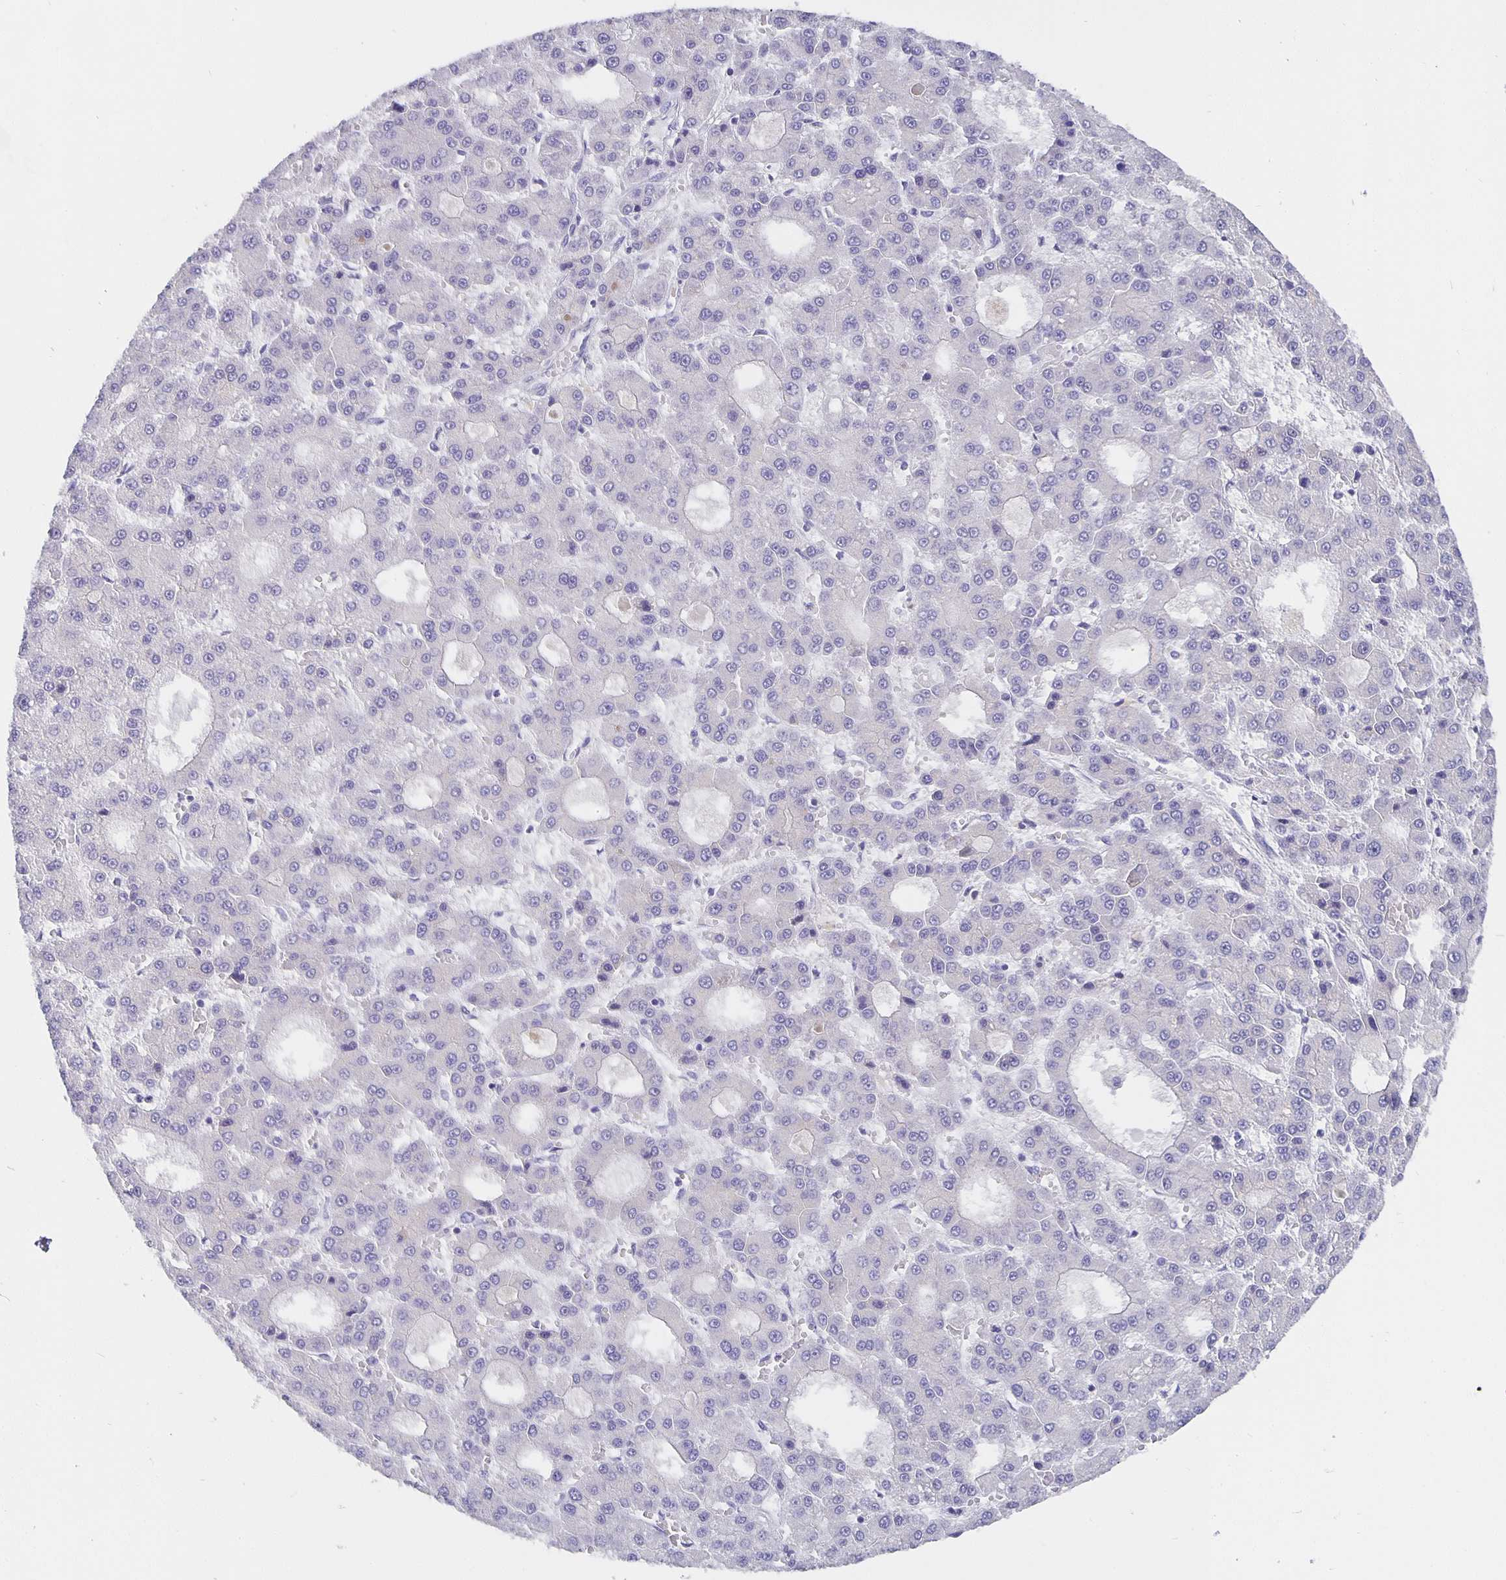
{"staining": {"intensity": "negative", "quantity": "none", "location": "none"}, "tissue": "liver cancer", "cell_type": "Tumor cells", "image_type": "cancer", "snomed": [{"axis": "morphology", "description": "Carcinoma, Hepatocellular, NOS"}, {"axis": "topography", "description": "Liver"}], "caption": "There is no significant positivity in tumor cells of liver cancer (hepatocellular carcinoma).", "gene": "CFAP74", "patient": {"sex": "male", "age": 70}}